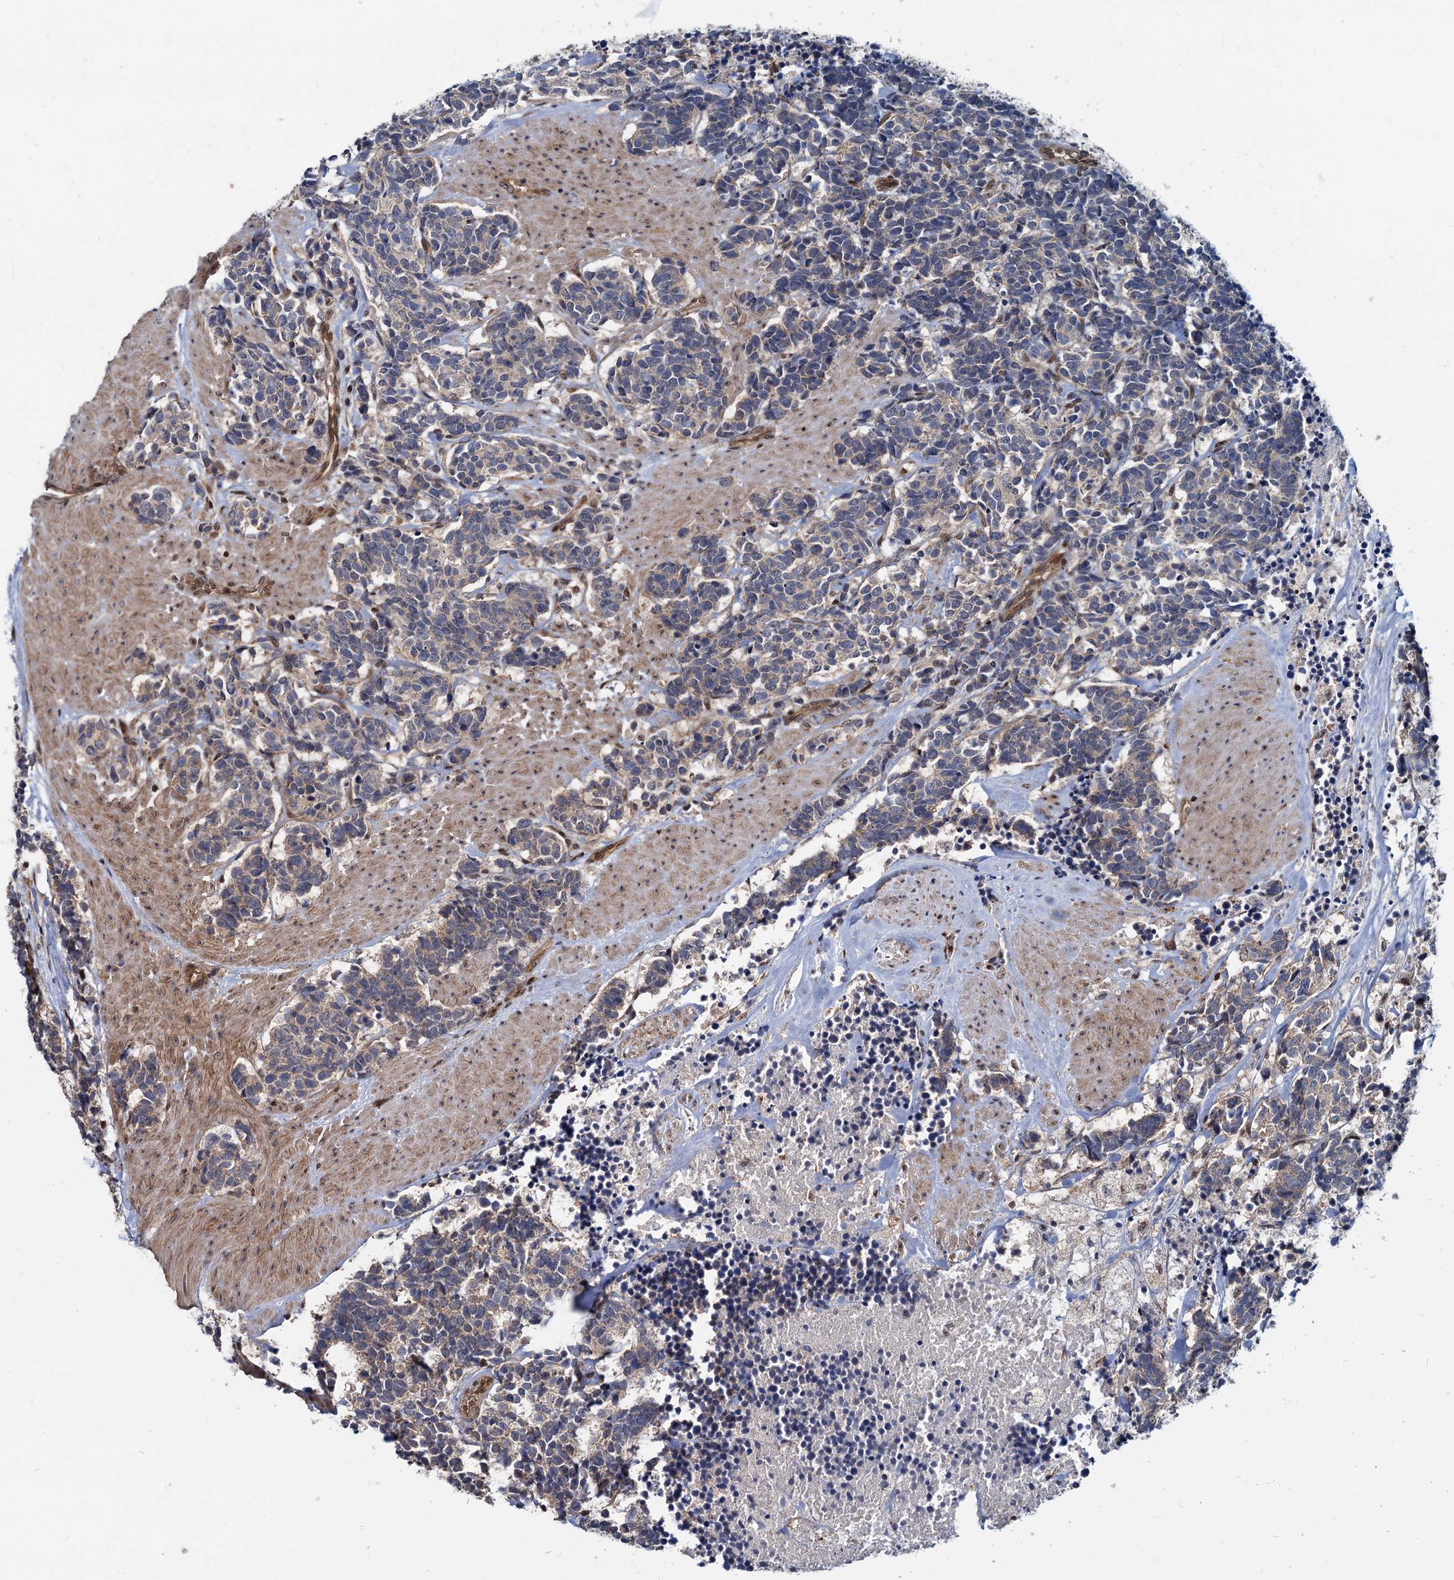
{"staining": {"intensity": "negative", "quantity": "none", "location": "none"}, "tissue": "carcinoid", "cell_type": "Tumor cells", "image_type": "cancer", "snomed": [{"axis": "morphology", "description": "Carcinoma, NOS"}, {"axis": "morphology", "description": "Carcinoid, malignant, NOS"}, {"axis": "topography", "description": "Urinary bladder"}], "caption": "The image displays no staining of tumor cells in carcinoid (malignant). (DAB IHC with hematoxylin counter stain).", "gene": "UBLCP1", "patient": {"sex": "male", "age": 57}}